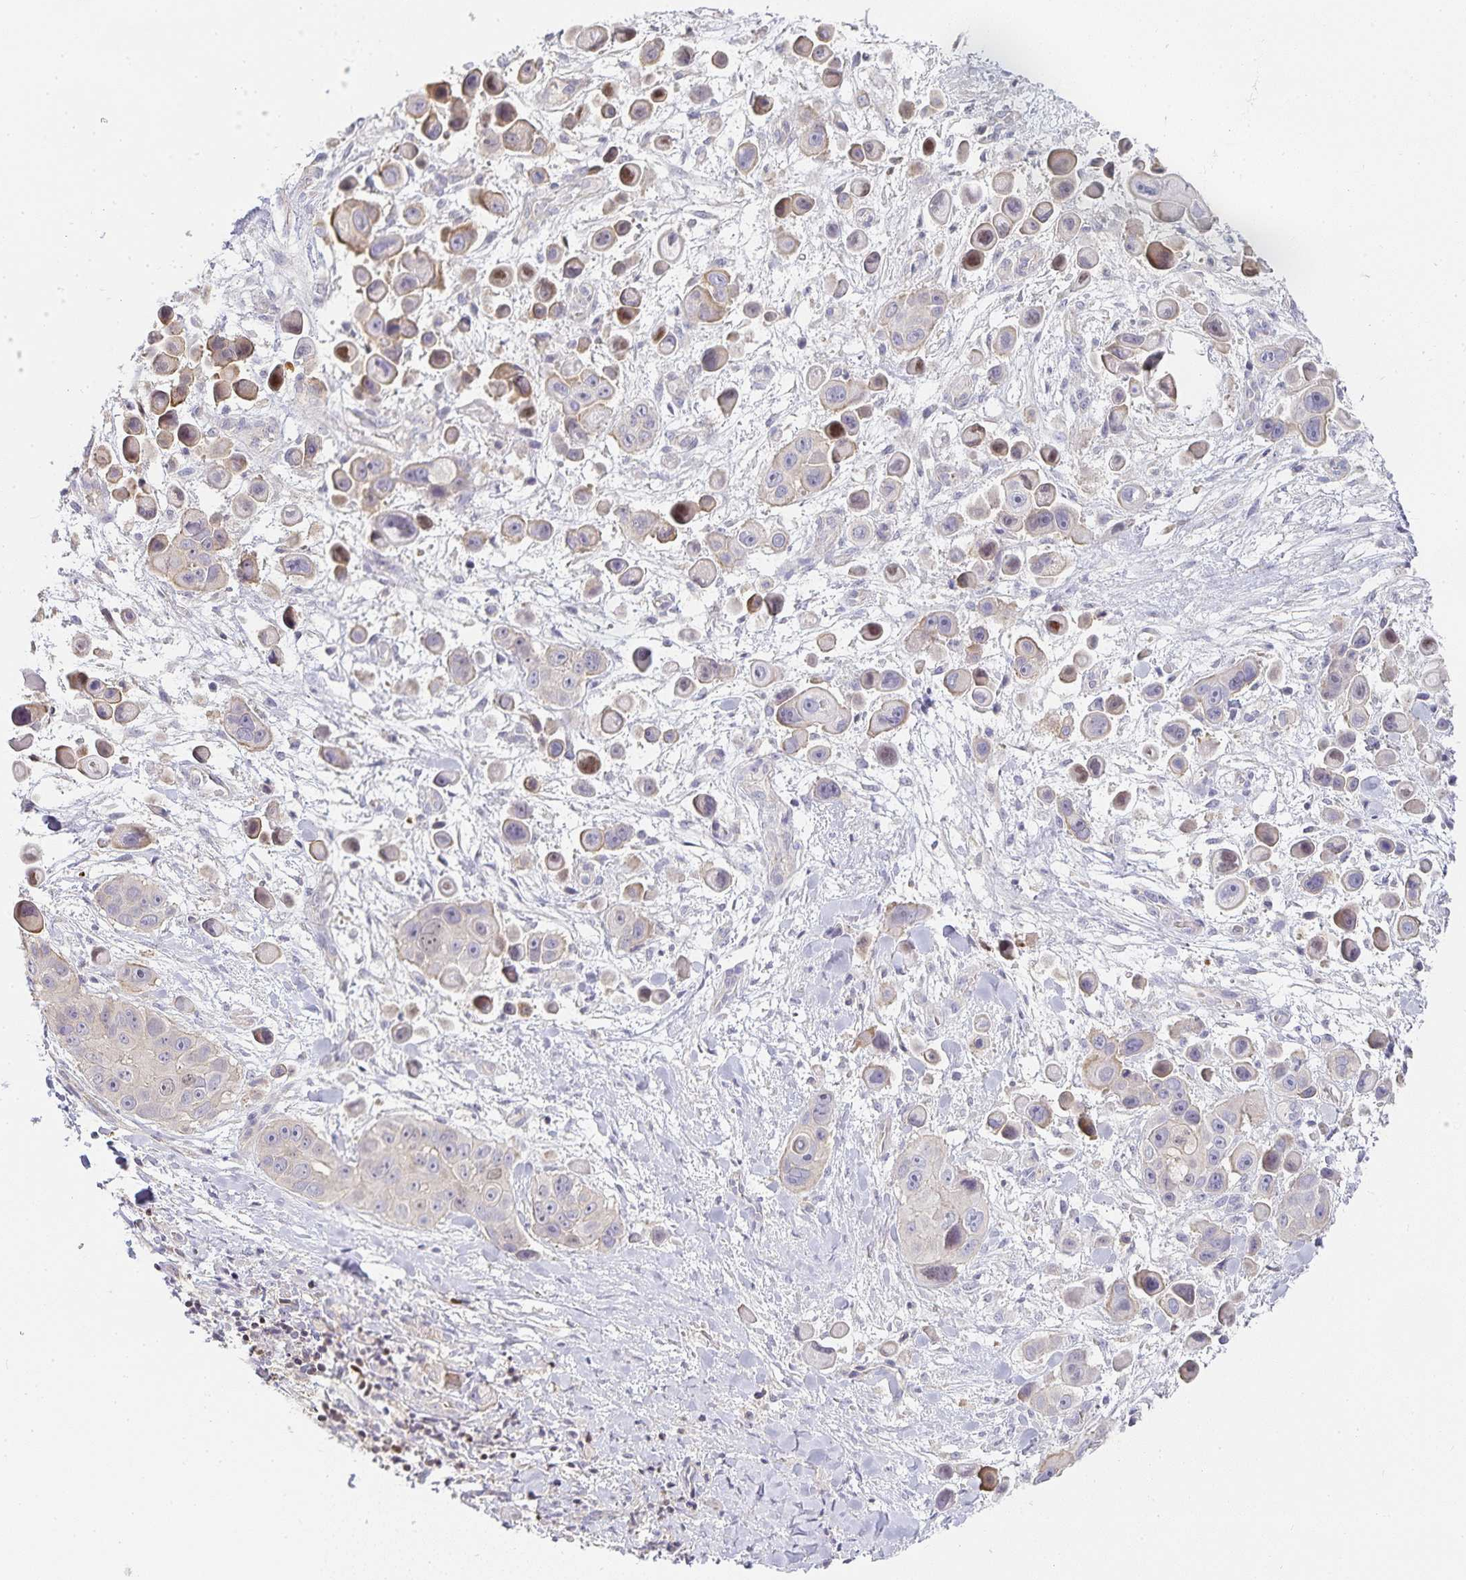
{"staining": {"intensity": "weak", "quantity": "<25%", "location": "nuclear"}, "tissue": "skin cancer", "cell_type": "Tumor cells", "image_type": "cancer", "snomed": [{"axis": "morphology", "description": "Squamous cell carcinoma, NOS"}, {"axis": "topography", "description": "Skin"}], "caption": "Immunohistochemistry of human skin squamous cell carcinoma shows no expression in tumor cells.", "gene": "GATA3", "patient": {"sex": "male", "age": 67}}